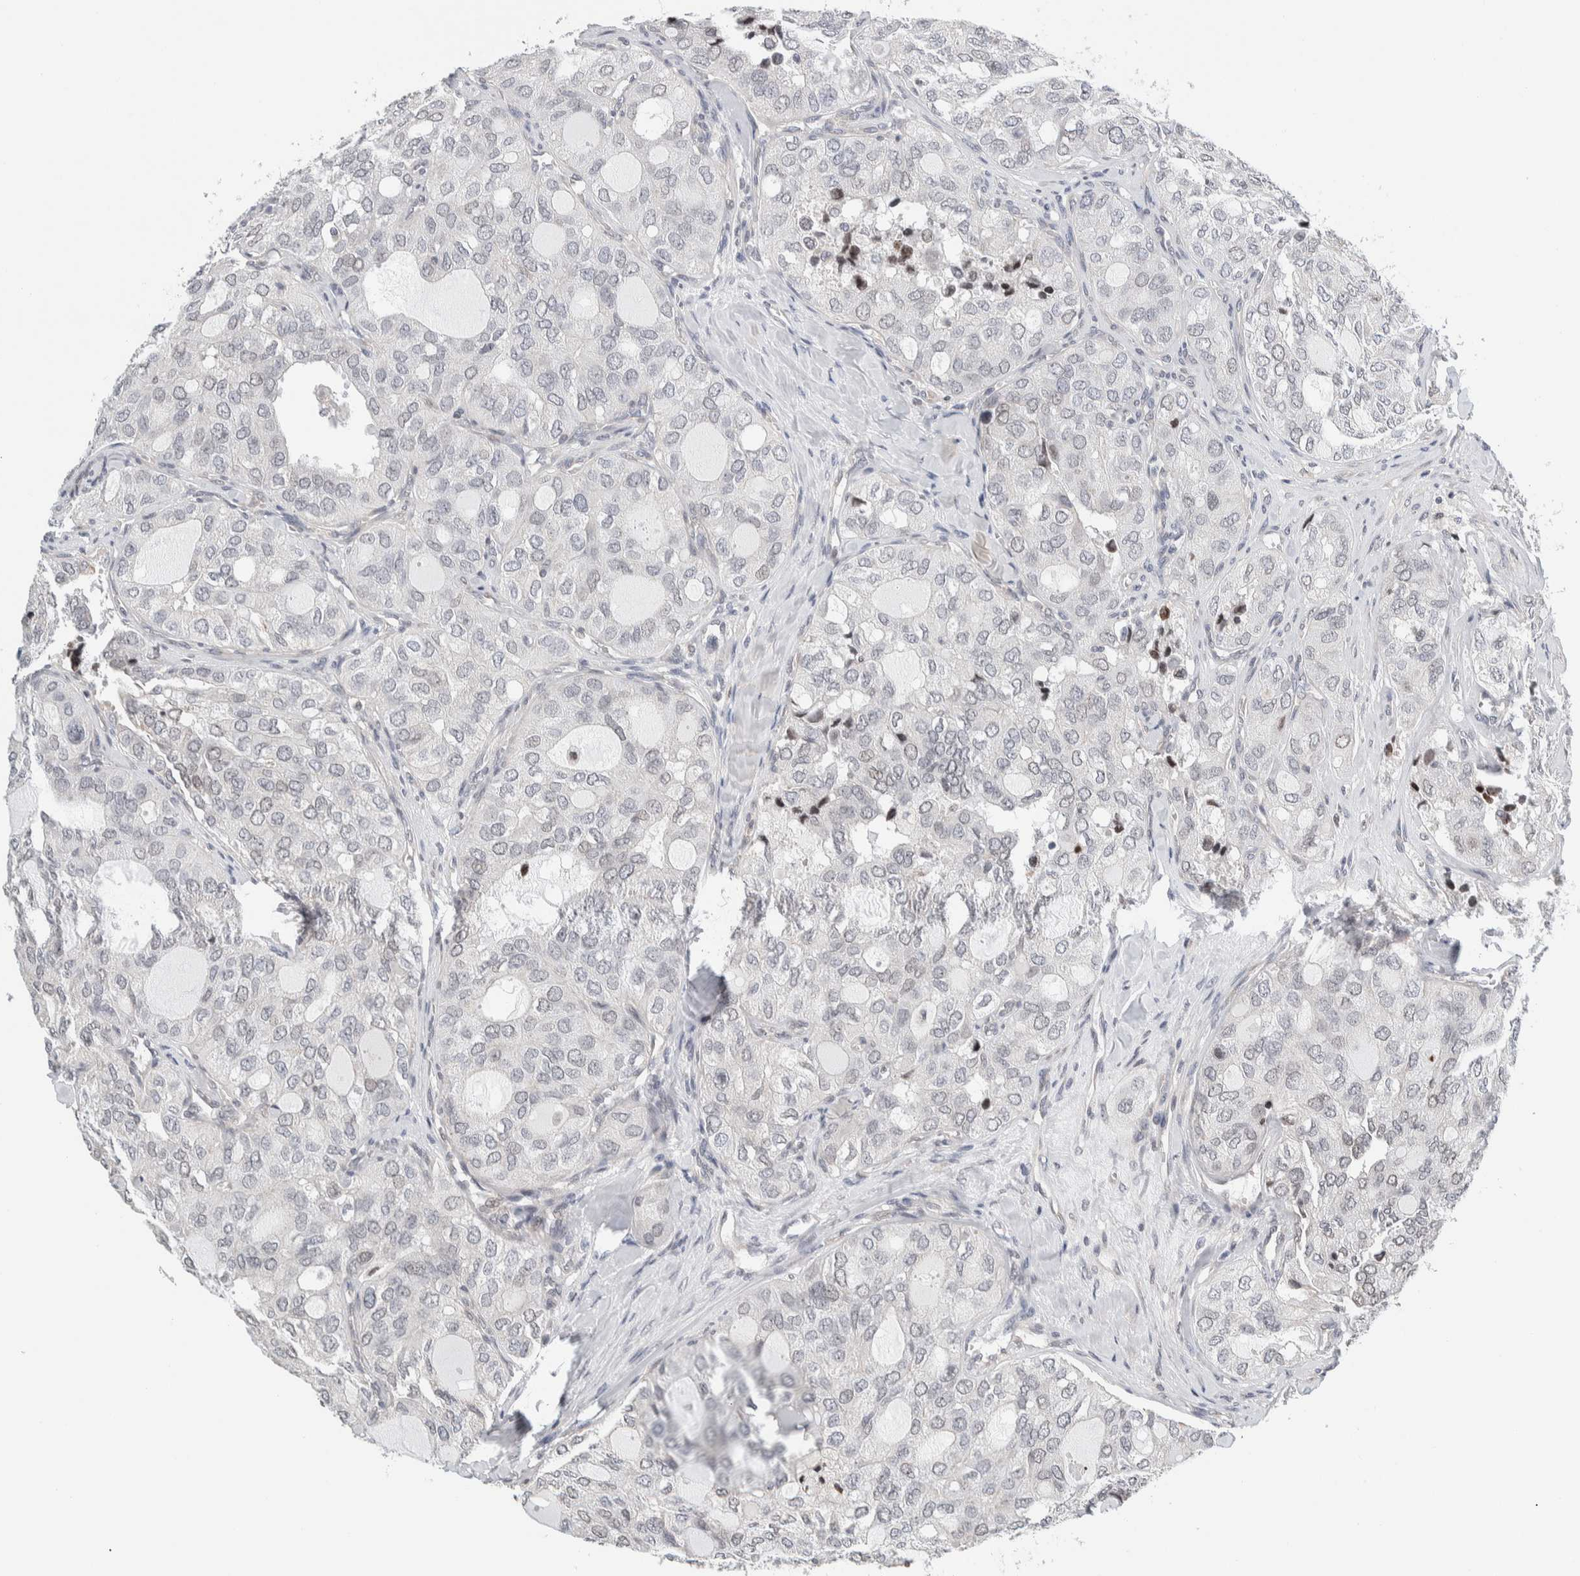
{"staining": {"intensity": "negative", "quantity": "none", "location": "none"}, "tissue": "thyroid cancer", "cell_type": "Tumor cells", "image_type": "cancer", "snomed": [{"axis": "morphology", "description": "Follicular adenoma carcinoma, NOS"}, {"axis": "topography", "description": "Thyroid gland"}], "caption": "Immunohistochemistry (IHC) of human thyroid cancer exhibits no staining in tumor cells. Brightfield microscopy of immunohistochemistry stained with DAB (3,3'-diaminobenzidine) (brown) and hematoxylin (blue), captured at high magnification.", "gene": "NEUROD1", "patient": {"sex": "male", "age": 75}}